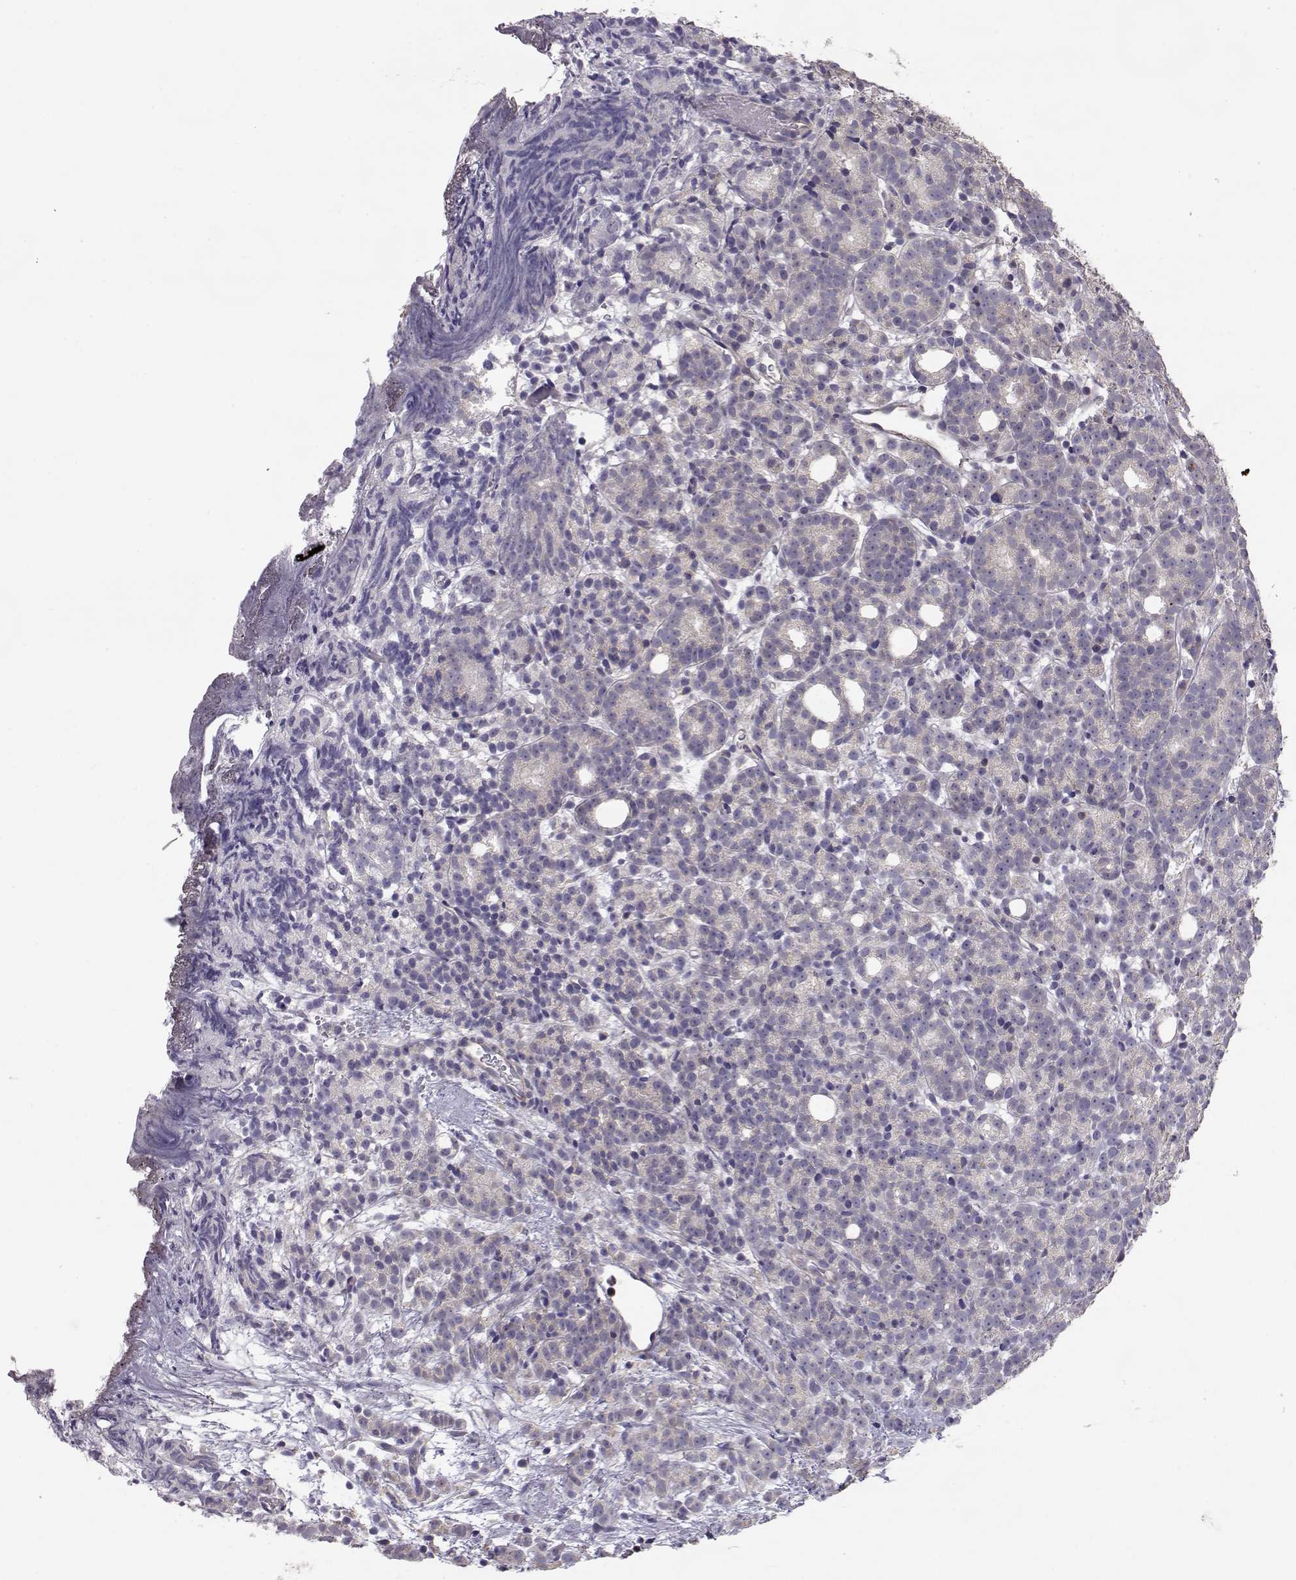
{"staining": {"intensity": "negative", "quantity": "none", "location": "none"}, "tissue": "prostate cancer", "cell_type": "Tumor cells", "image_type": "cancer", "snomed": [{"axis": "morphology", "description": "Adenocarcinoma, High grade"}, {"axis": "topography", "description": "Prostate"}], "caption": "Prostate cancer (adenocarcinoma (high-grade)) was stained to show a protein in brown. There is no significant positivity in tumor cells.", "gene": "NCAM2", "patient": {"sex": "male", "age": 53}}